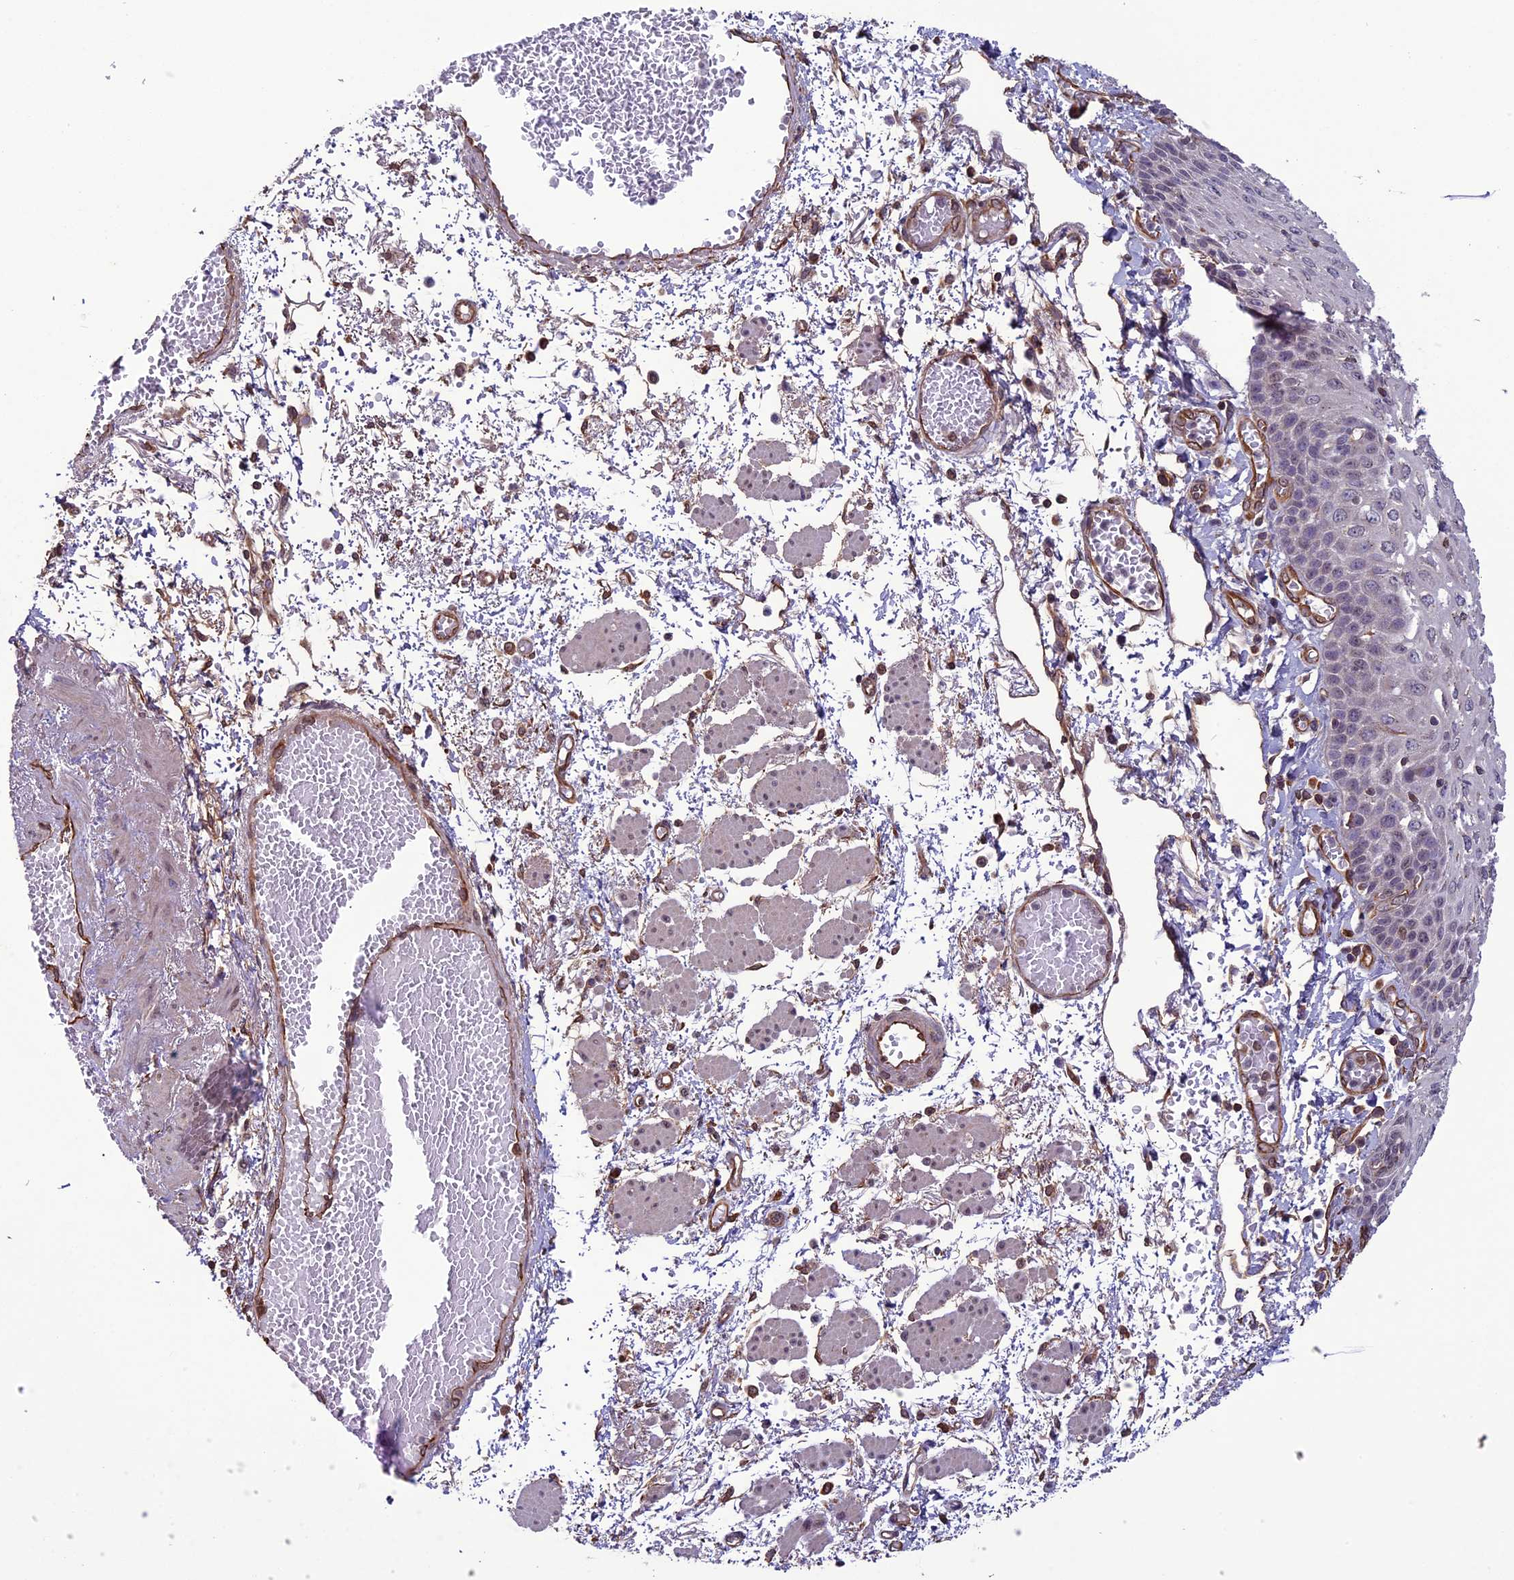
{"staining": {"intensity": "weak", "quantity": "<25%", "location": "nuclear"}, "tissue": "esophagus", "cell_type": "Squamous epithelial cells", "image_type": "normal", "snomed": [{"axis": "morphology", "description": "Normal tissue, NOS"}, {"axis": "topography", "description": "Esophagus"}], "caption": "DAB (3,3'-diaminobenzidine) immunohistochemical staining of unremarkable esophagus exhibits no significant expression in squamous epithelial cells. (Brightfield microscopy of DAB immunohistochemistry (IHC) at high magnification).", "gene": "C3orf70", "patient": {"sex": "male", "age": 81}}